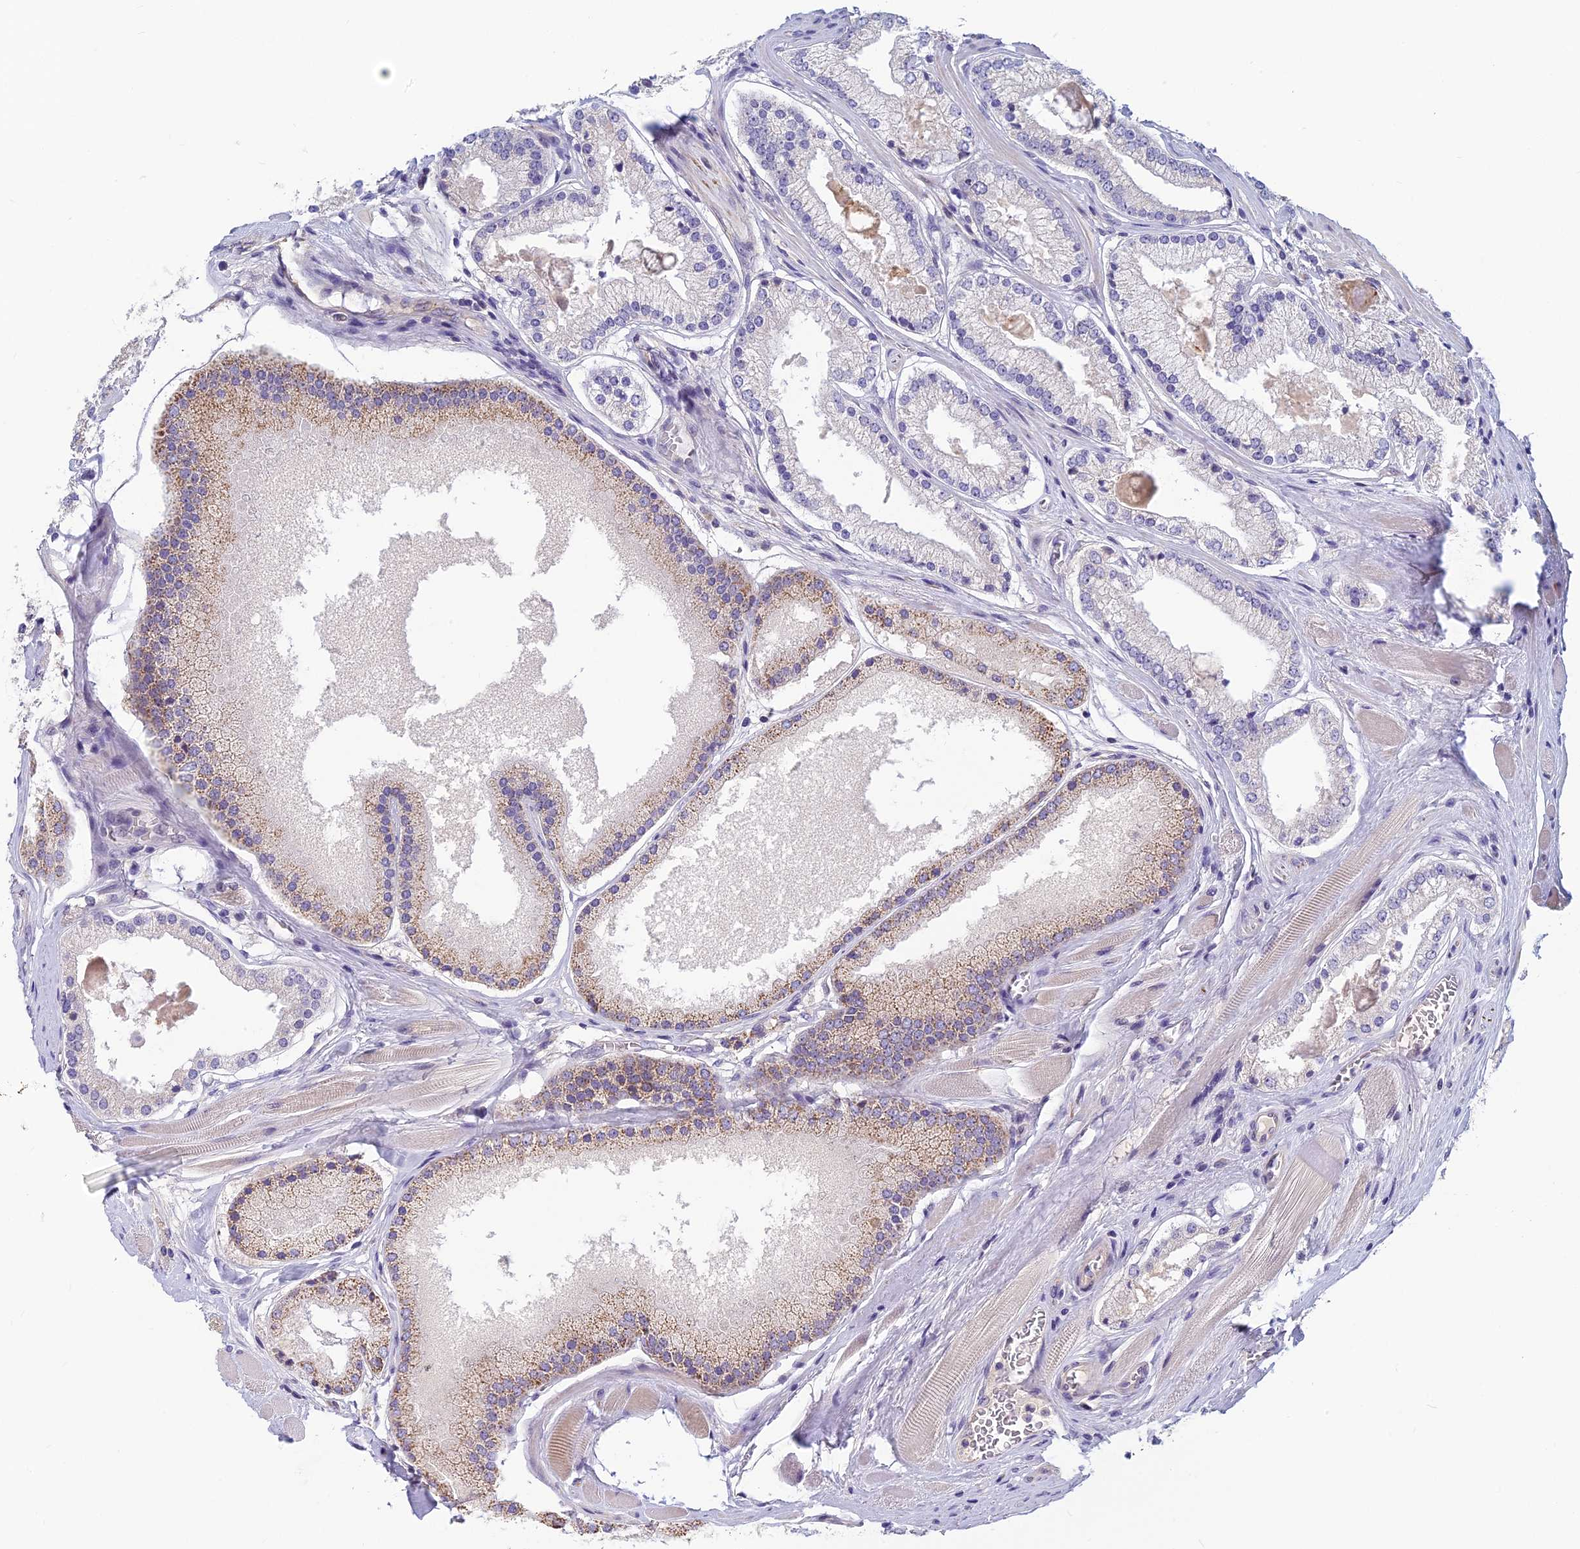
{"staining": {"intensity": "negative", "quantity": "none", "location": "none"}, "tissue": "prostate cancer", "cell_type": "Tumor cells", "image_type": "cancer", "snomed": [{"axis": "morphology", "description": "Adenocarcinoma, High grade"}, {"axis": "topography", "description": "Prostate"}], "caption": "Immunohistochemical staining of prostate cancer (adenocarcinoma (high-grade)) displays no significant staining in tumor cells.", "gene": "HECA", "patient": {"sex": "male", "age": 67}}